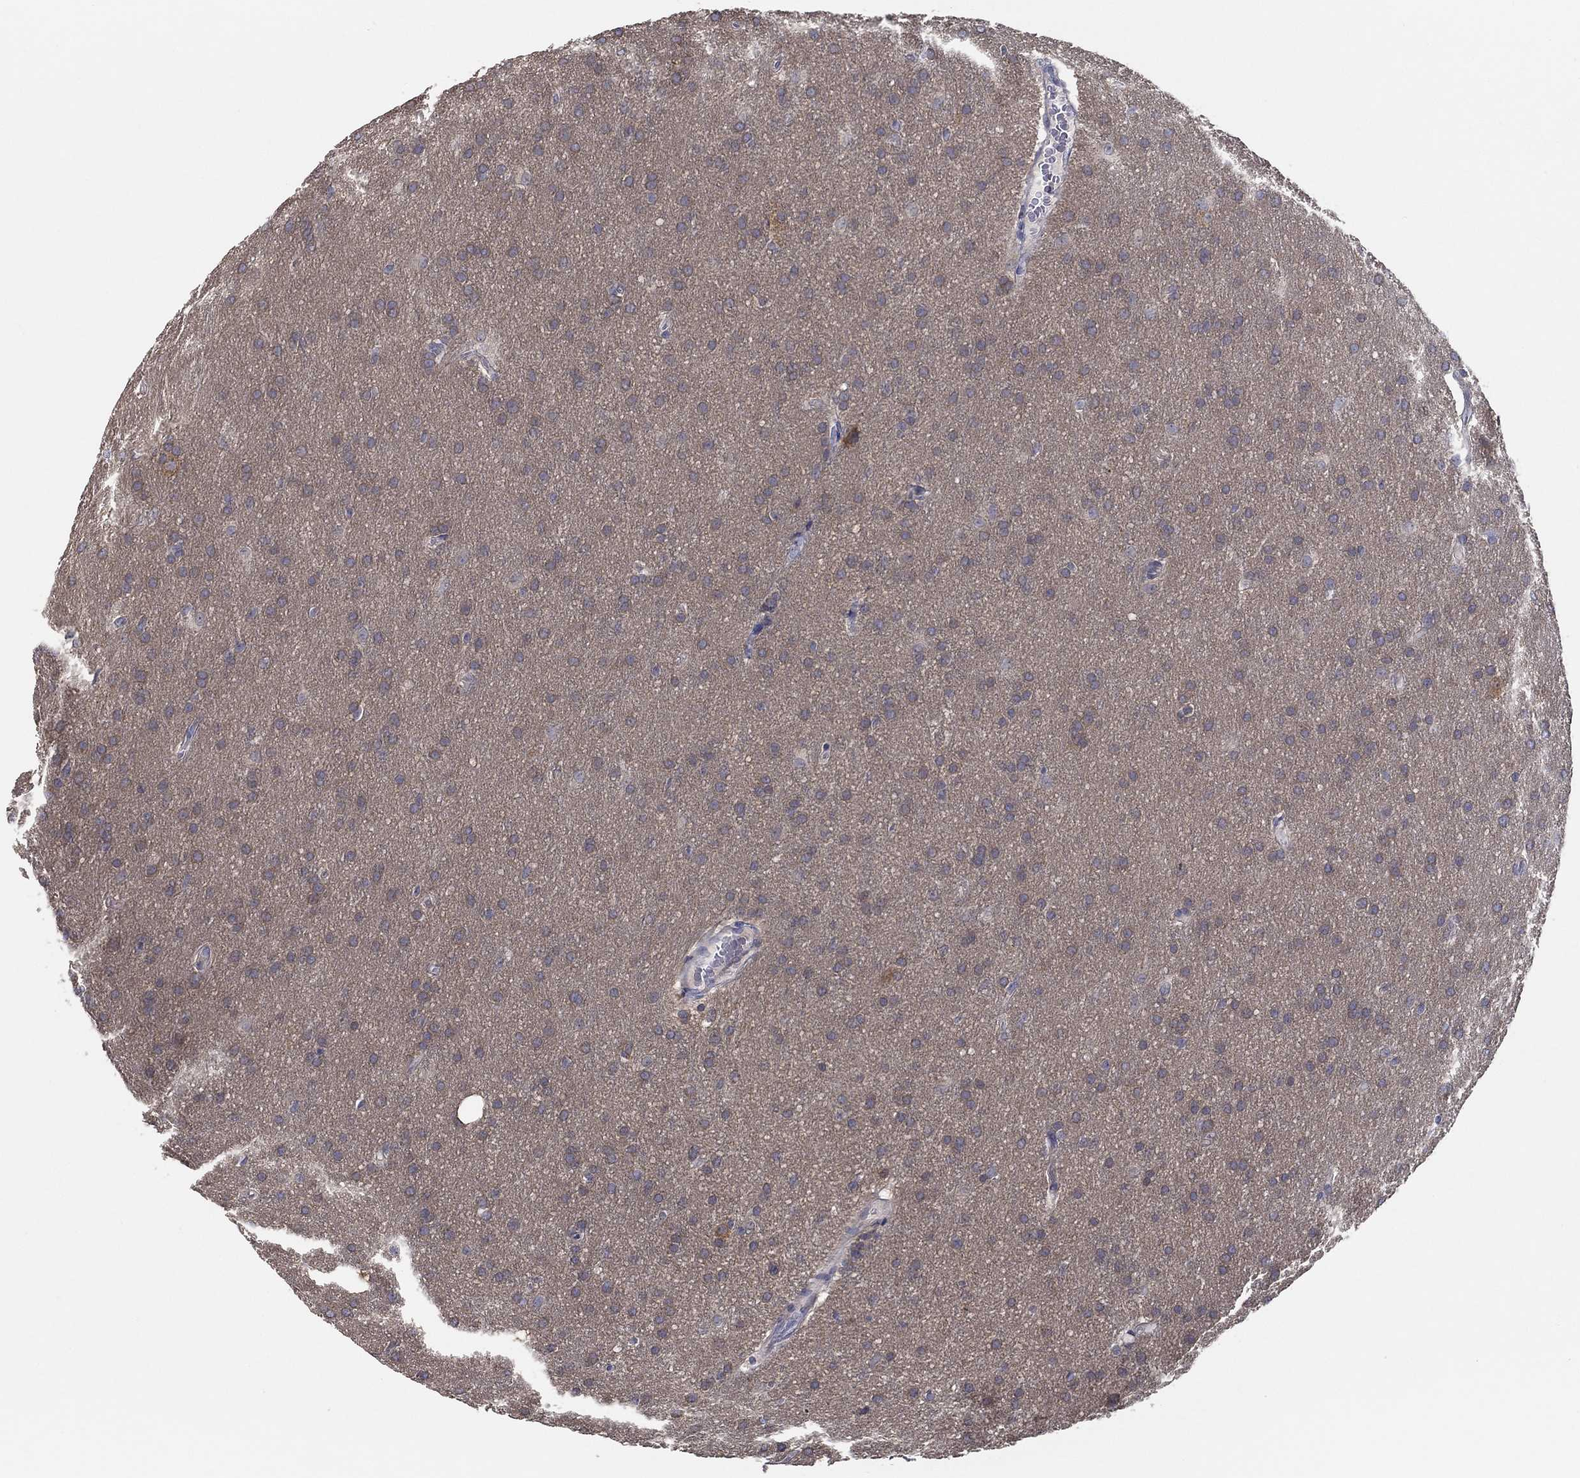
{"staining": {"intensity": "weak", "quantity": "<25%", "location": "cytoplasmic/membranous"}, "tissue": "glioma", "cell_type": "Tumor cells", "image_type": "cancer", "snomed": [{"axis": "morphology", "description": "Glioma, malignant, Low grade"}, {"axis": "topography", "description": "Brain"}], "caption": "A photomicrograph of glioma stained for a protein demonstrates no brown staining in tumor cells.", "gene": "DOCK3", "patient": {"sex": "female", "age": 32}}